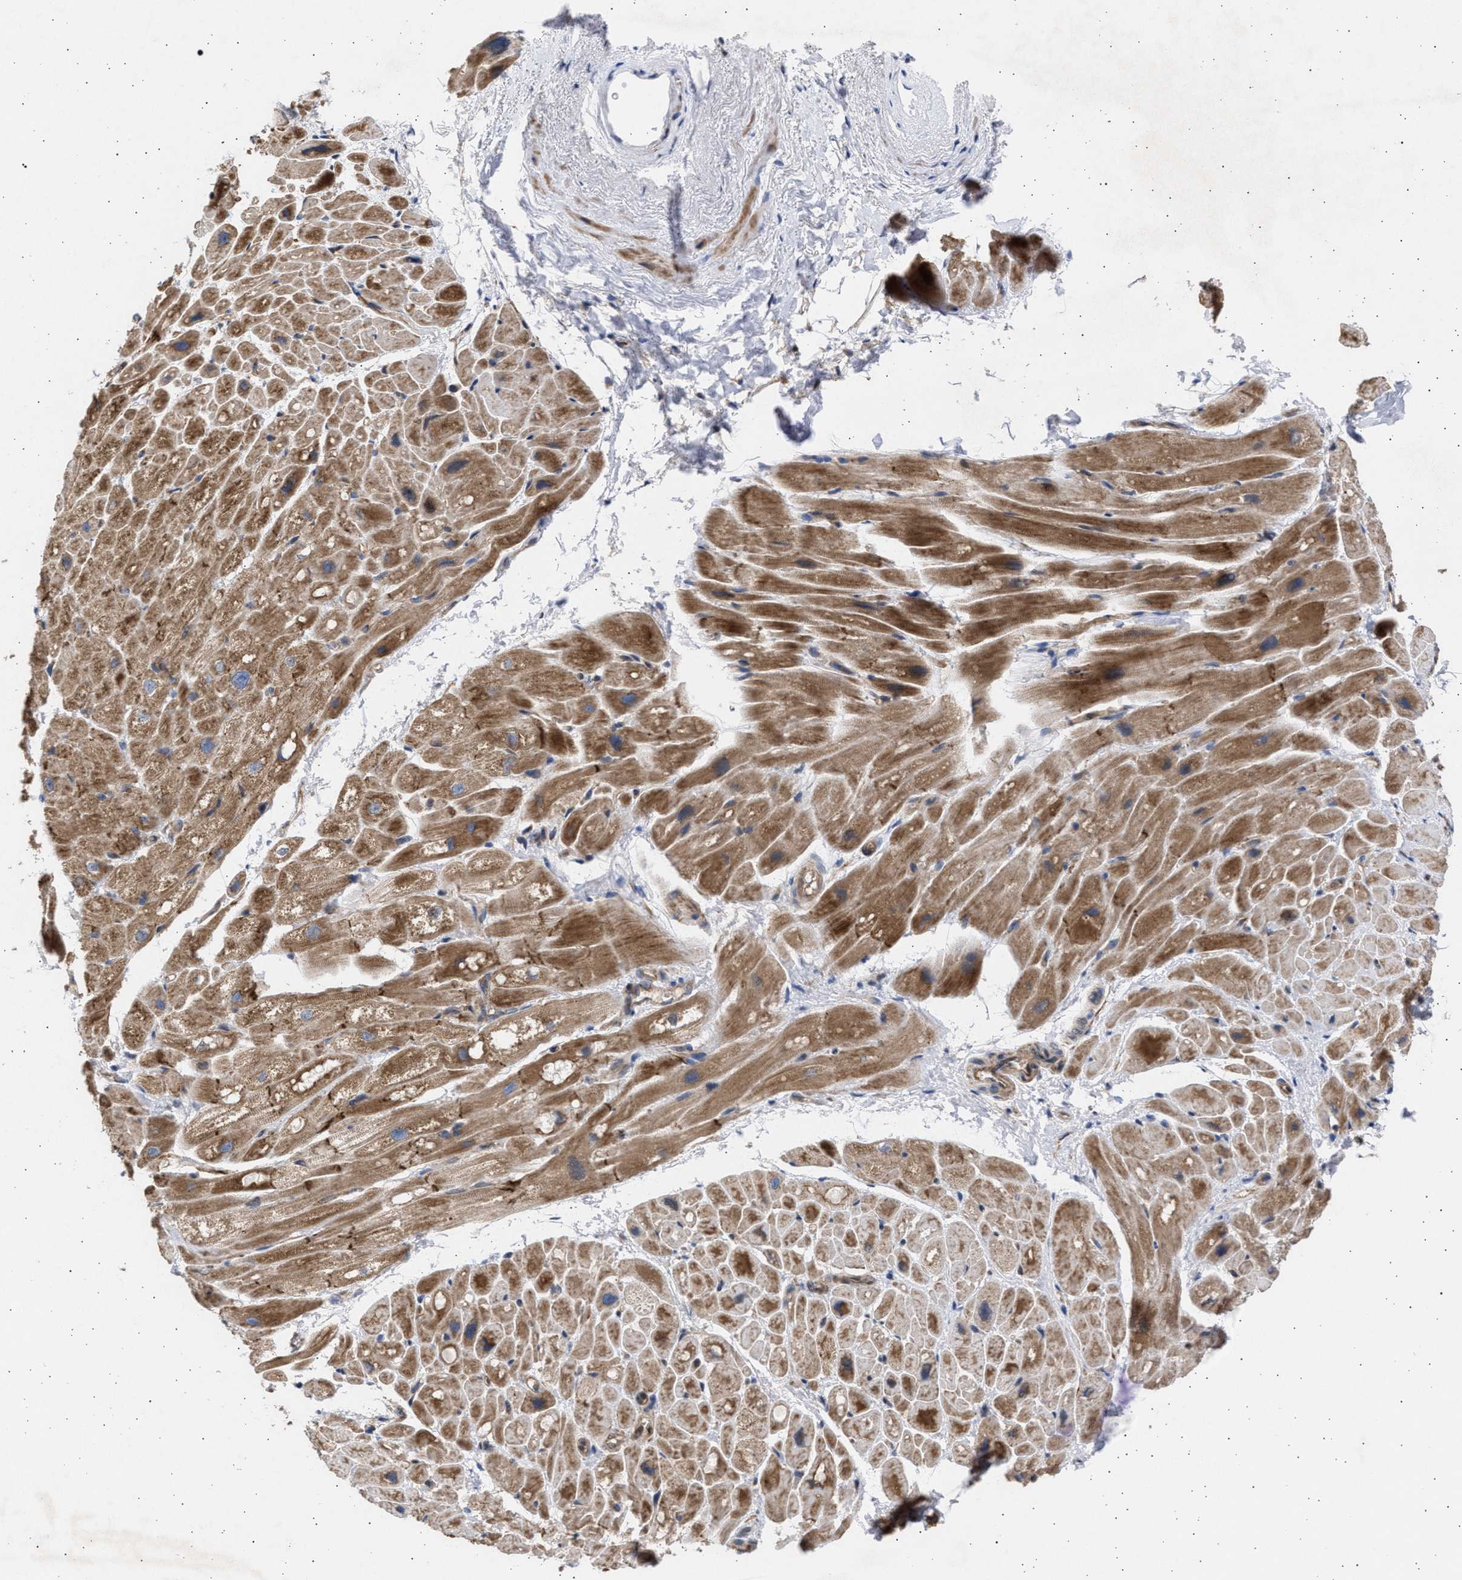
{"staining": {"intensity": "strong", "quantity": ">75%", "location": "cytoplasmic/membranous"}, "tissue": "heart muscle", "cell_type": "Cardiomyocytes", "image_type": "normal", "snomed": [{"axis": "morphology", "description": "Normal tissue, NOS"}, {"axis": "topography", "description": "Heart"}], "caption": "A brown stain labels strong cytoplasmic/membranous positivity of a protein in cardiomyocytes of normal human heart muscle.", "gene": "TTC19", "patient": {"sex": "male", "age": 49}}